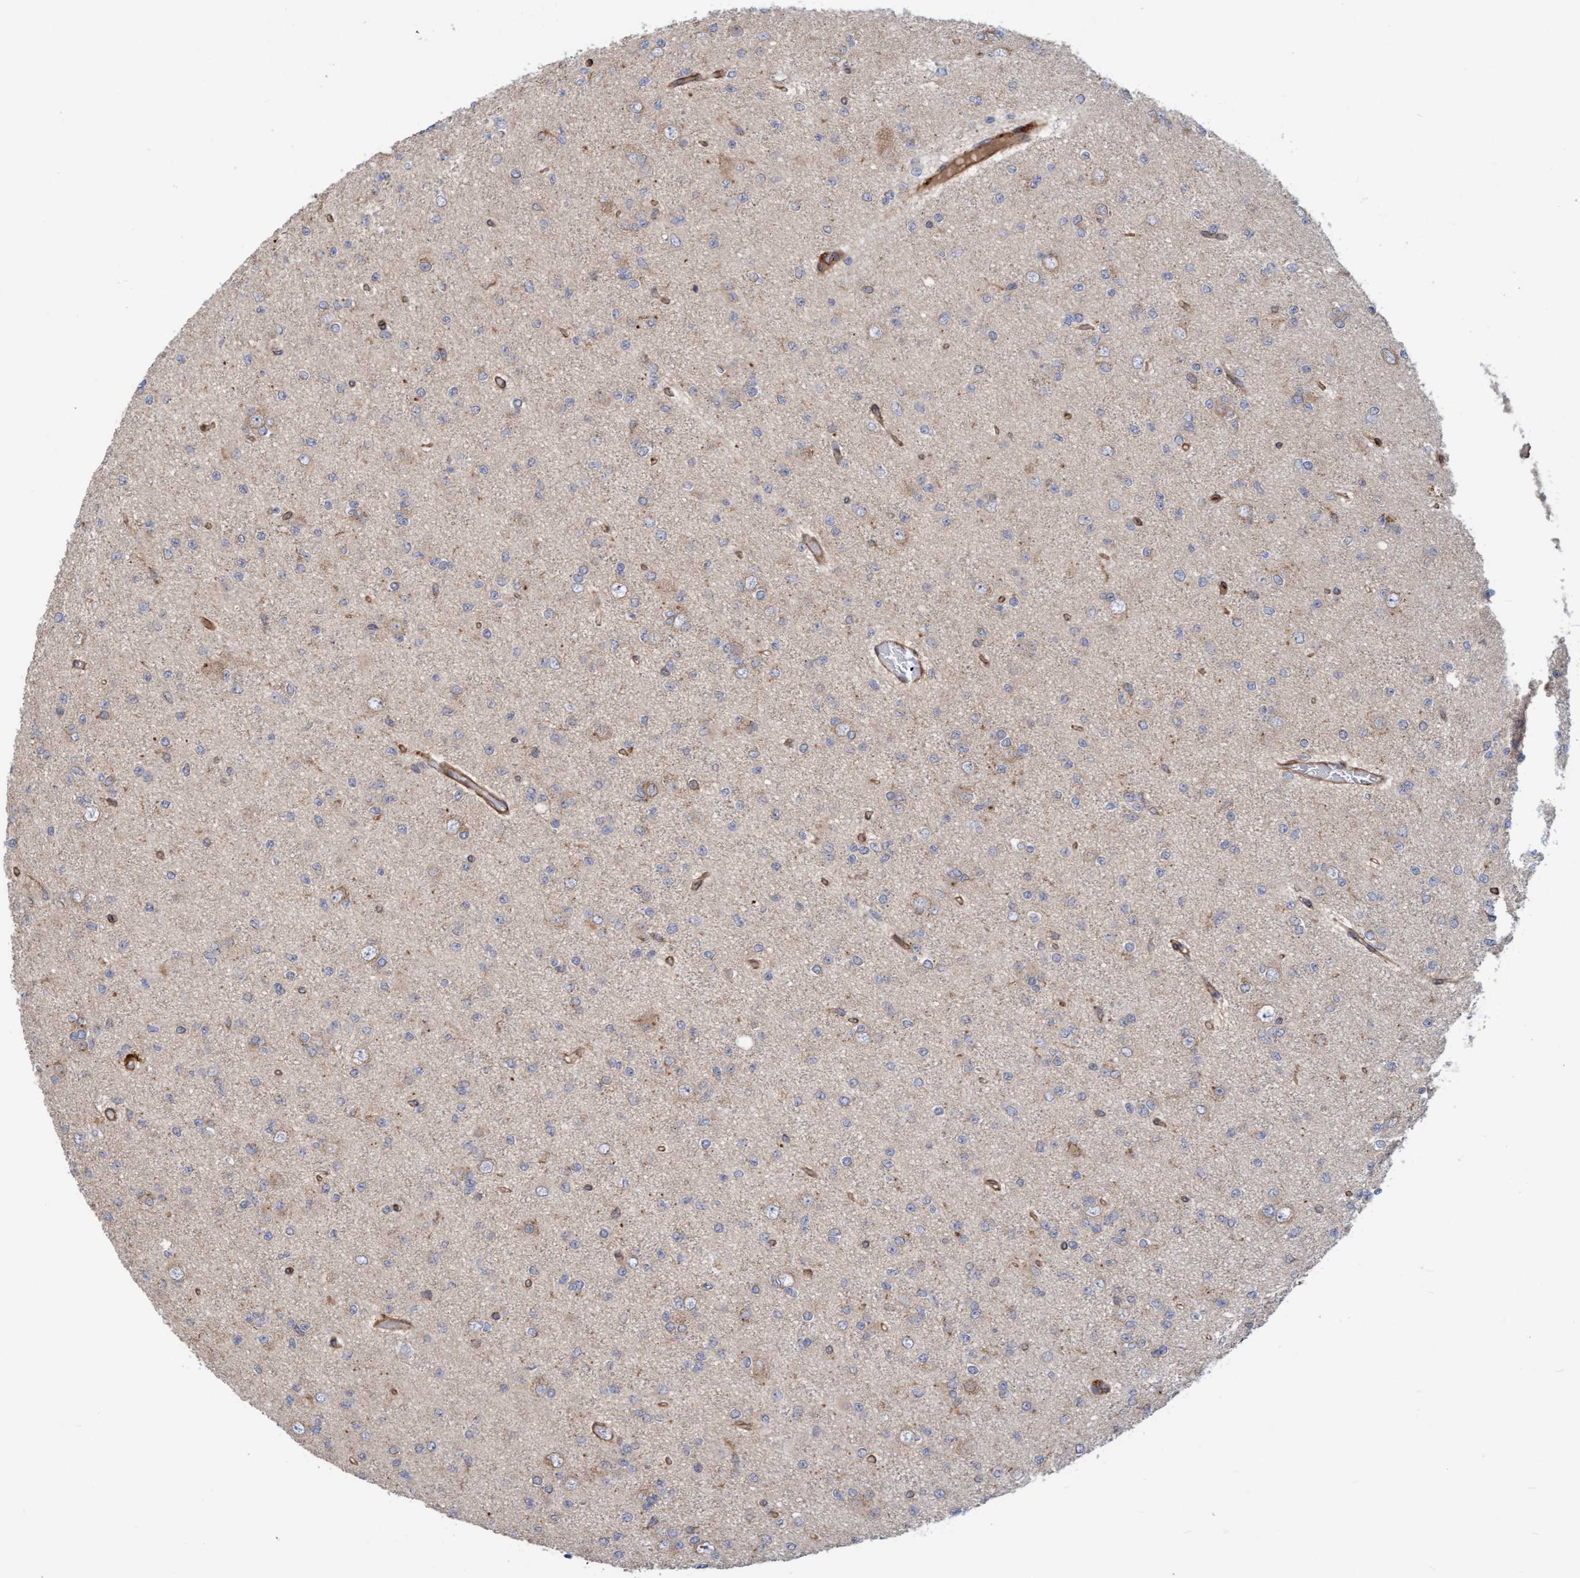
{"staining": {"intensity": "weak", "quantity": "<25%", "location": "cytoplasmic/membranous"}, "tissue": "glioma", "cell_type": "Tumor cells", "image_type": "cancer", "snomed": [{"axis": "morphology", "description": "Glioma, malignant, Low grade"}, {"axis": "topography", "description": "Brain"}], "caption": "Tumor cells show no significant protein staining in glioma.", "gene": "KIAA0753", "patient": {"sex": "female", "age": 22}}